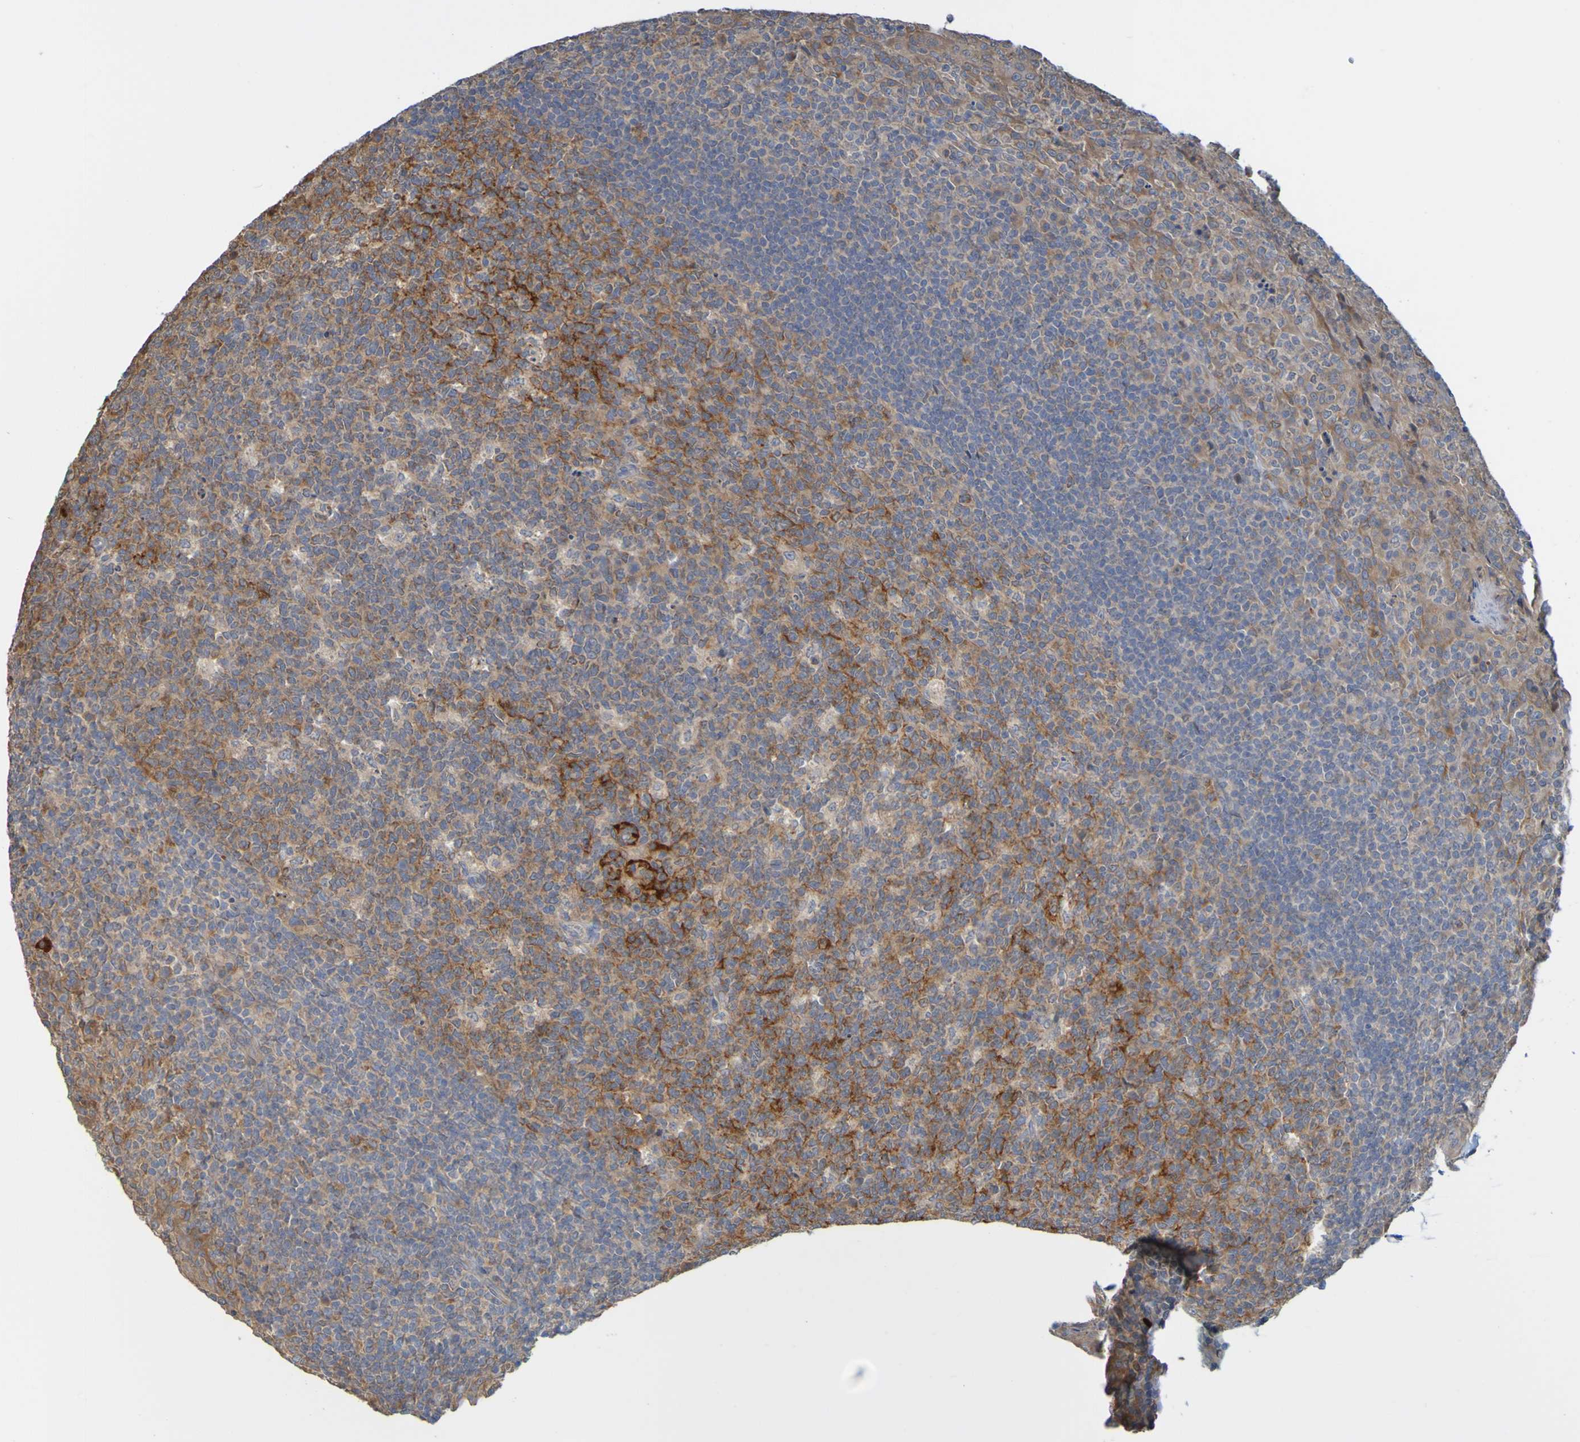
{"staining": {"intensity": "strong", "quantity": "25%-75%", "location": "cytoplasmic/membranous"}, "tissue": "tonsil", "cell_type": "Germinal center cells", "image_type": "normal", "snomed": [{"axis": "morphology", "description": "Normal tissue, NOS"}, {"axis": "topography", "description": "Tonsil"}], "caption": "Immunohistochemistry (DAB) staining of benign tonsil reveals strong cytoplasmic/membranous protein staining in approximately 25%-75% of germinal center cells. The staining is performed using DAB (3,3'-diaminobenzidine) brown chromogen to label protein expression. The nuclei are counter-stained blue using hematoxylin.", "gene": "NAV2", "patient": {"sex": "male", "age": 17}}